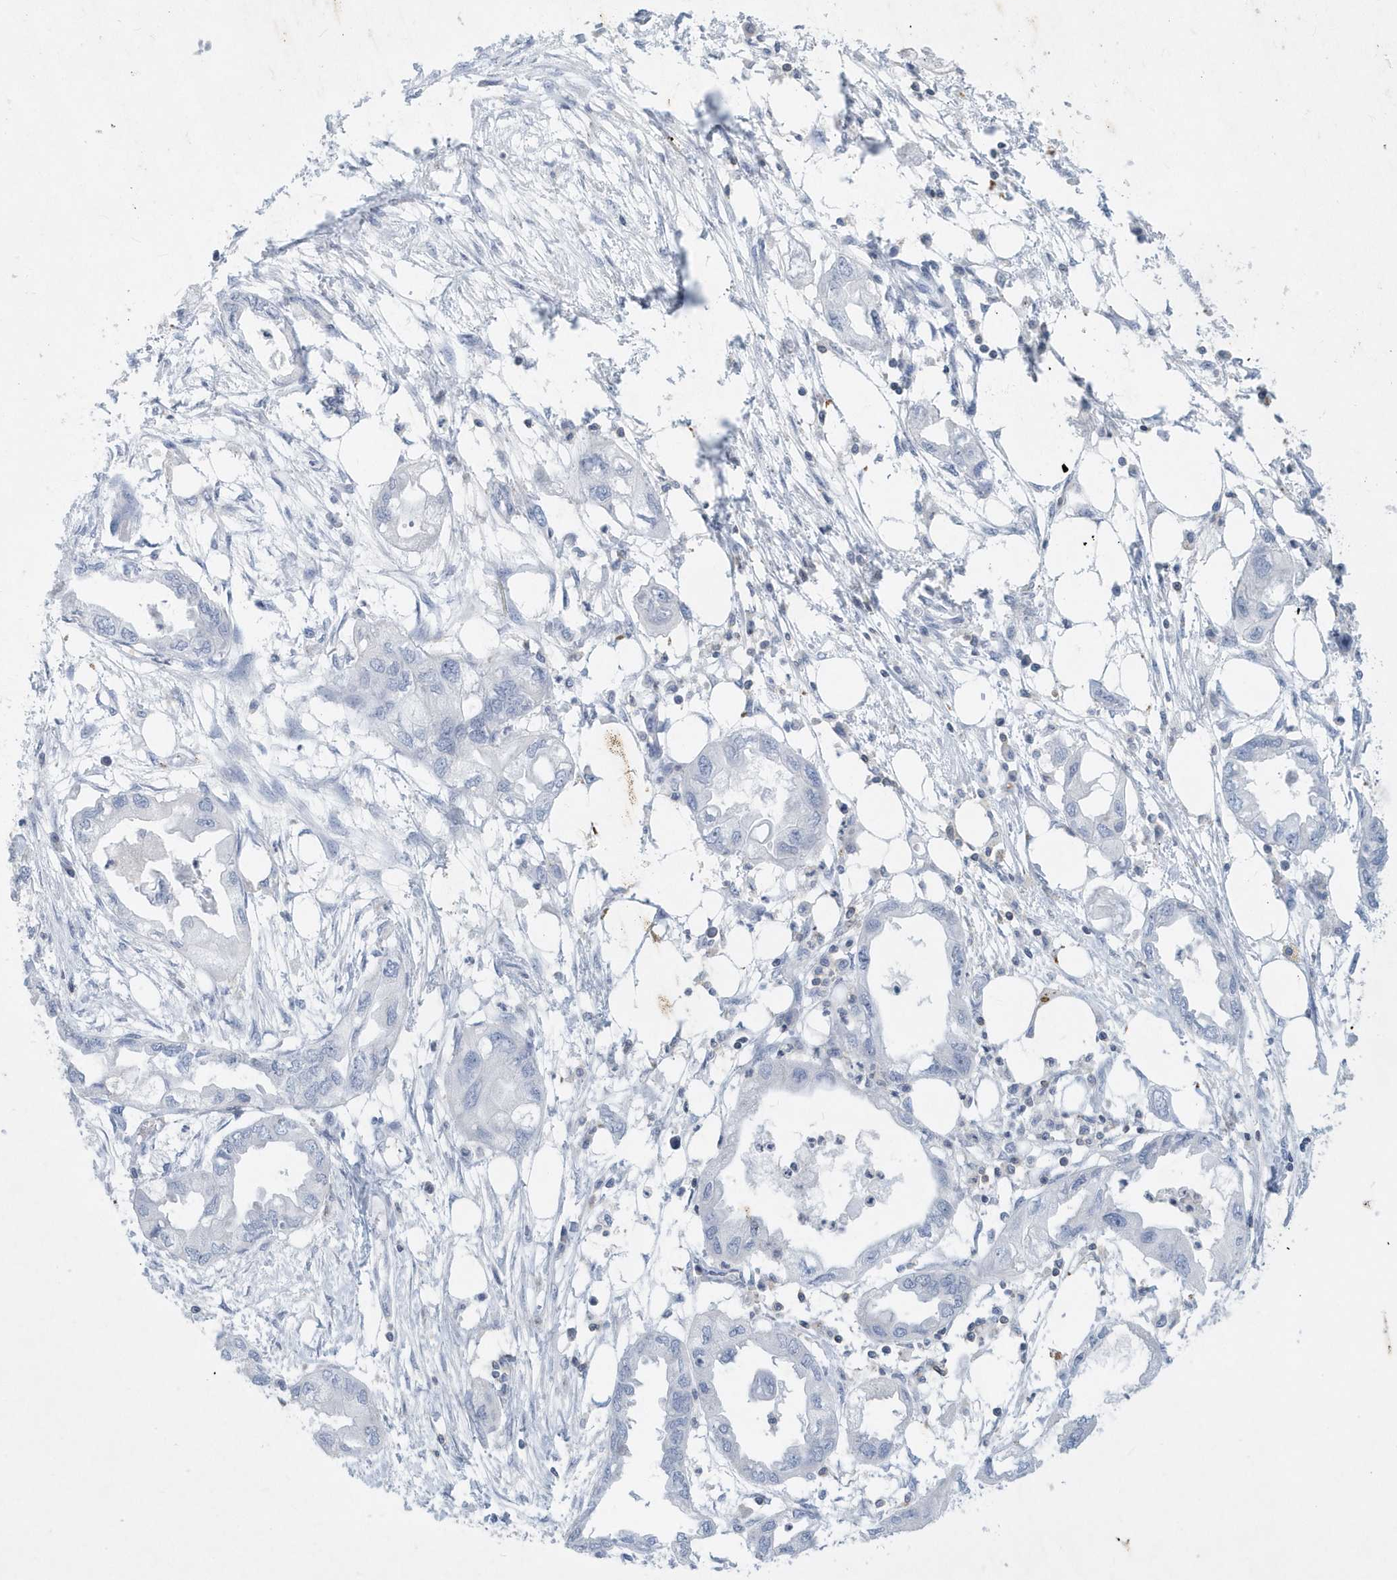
{"staining": {"intensity": "negative", "quantity": "none", "location": "none"}, "tissue": "endometrial cancer", "cell_type": "Tumor cells", "image_type": "cancer", "snomed": [{"axis": "morphology", "description": "Adenocarcinoma, NOS"}, {"axis": "morphology", "description": "Adenocarcinoma, metastatic, NOS"}, {"axis": "topography", "description": "Adipose tissue"}, {"axis": "topography", "description": "Endometrium"}], "caption": "The micrograph exhibits no staining of tumor cells in endometrial cancer.", "gene": "PSD4", "patient": {"sex": "female", "age": 67}}